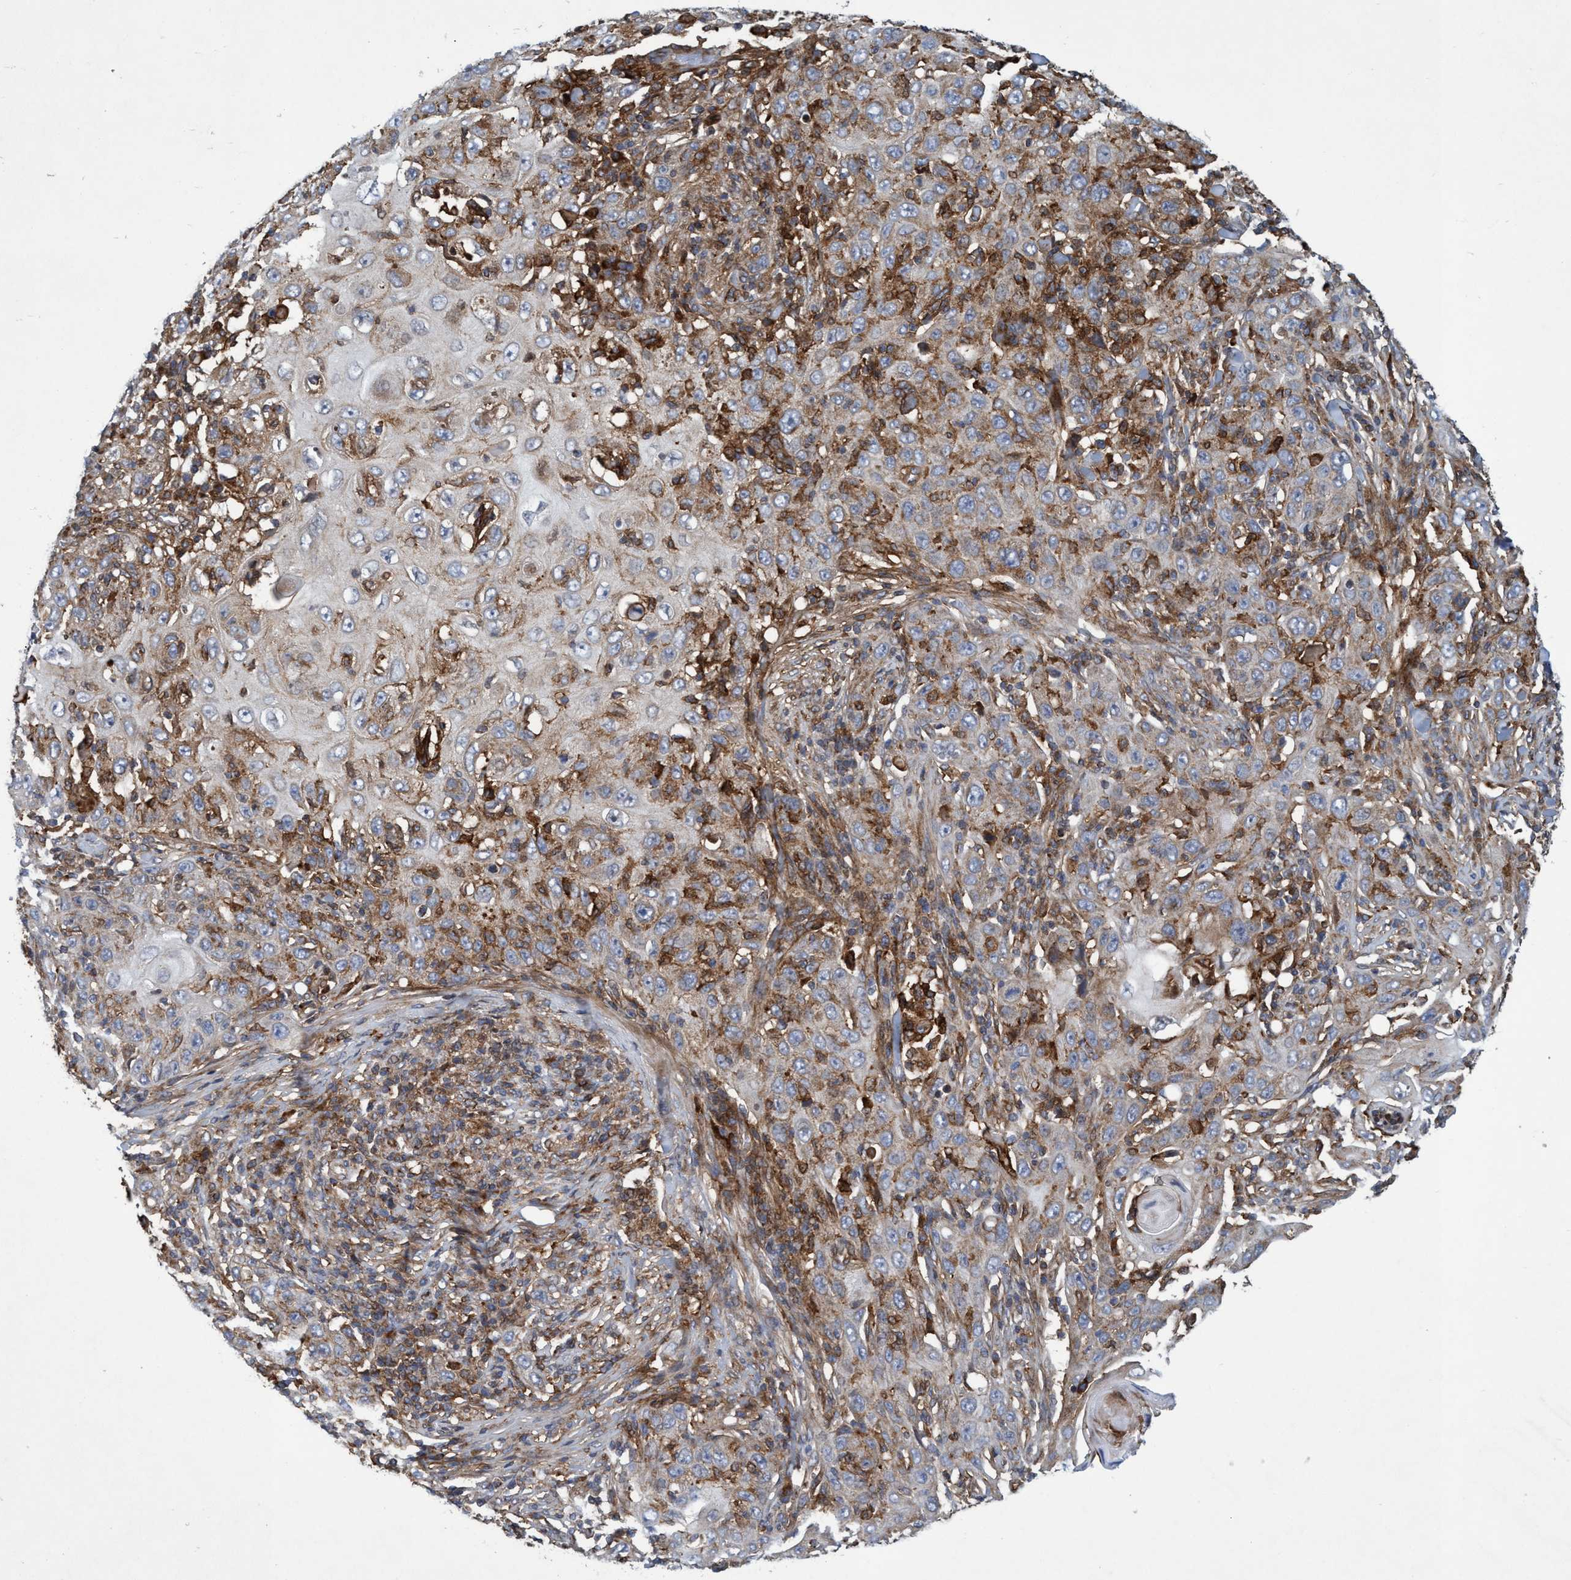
{"staining": {"intensity": "moderate", "quantity": "25%-75%", "location": "cytoplasmic/membranous"}, "tissue": "skin cancer", "cell_type": "Tumor cells", "image_type": "cancer", "snomed": [{"axis": "morphology", "description": "Squamous cell carcinoma, NOS"}, {"axis": "topography", "description": "Skin"}], "caption": "This micrograph demonstrates immunohistochemistry staining of human skin squamous cell carcinoma, with medium moderate cytoplasmic/membranous staining in about 25%-75% of tumor cells.", "gene": "SLC16A3", "patient": {"sex": "female", "age": 88}}